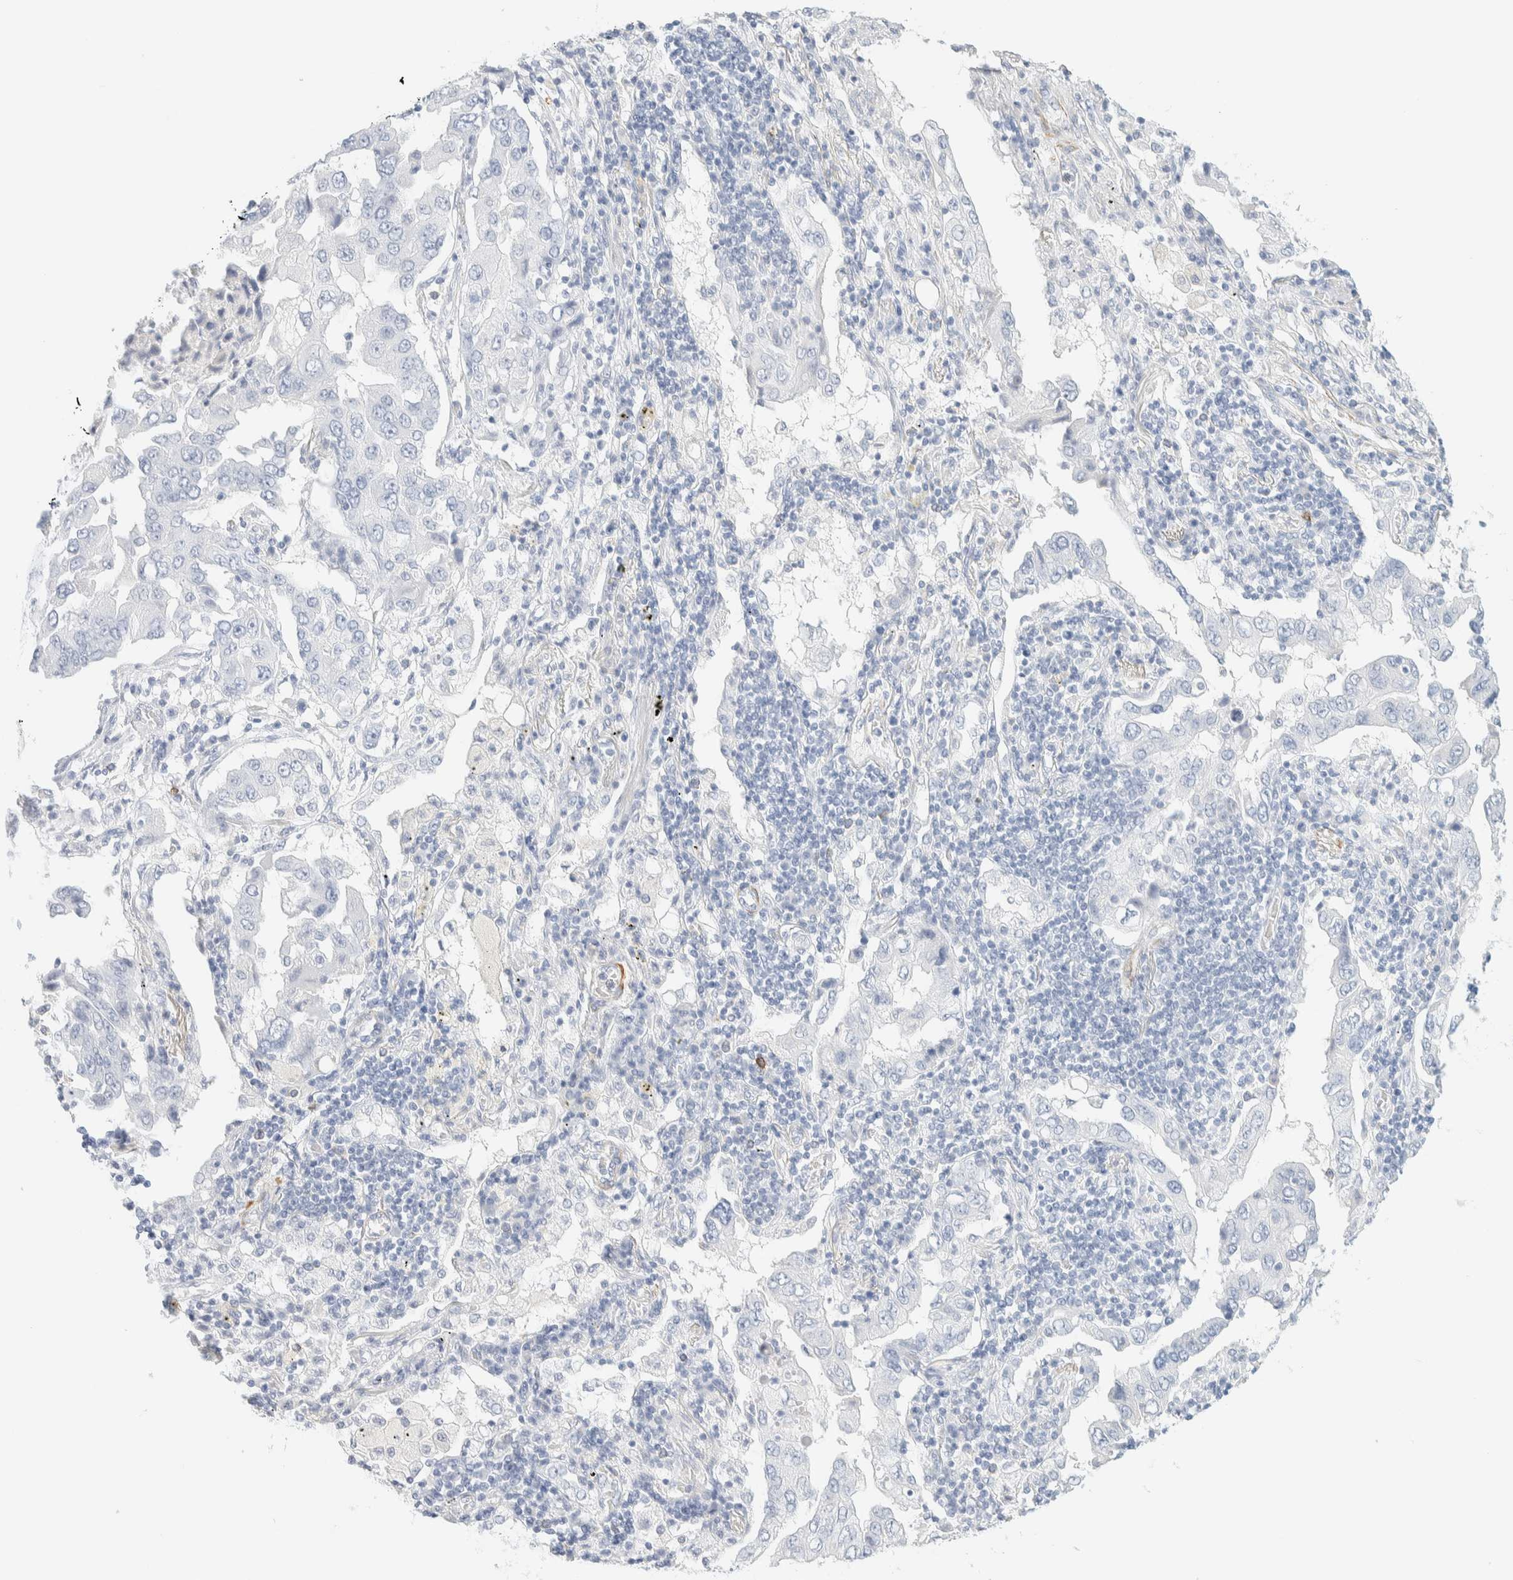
{"staining": {"intensity": "negative", "quantity": "none", "location": "none"}, "tissue": "lung cancer", "cell_type": "Tumor cells", "image_type": "cancer", "snomed": [{"axis": "morphology", "description": "Adenocarcinoma, NOS"}, {"axis": "topography", "description": "Lung"}], "caption": "IHC micrograph of lung cancer (adenocarcinoma) stained for a protein (brown), which displays no staining in tumor cells. (Brightfield microscopy of DAB (3,3'-diaminobenzidine) IHC at high magnification).", "gene": "AFMID", "patient": {"sex": "female", "age": 65}}